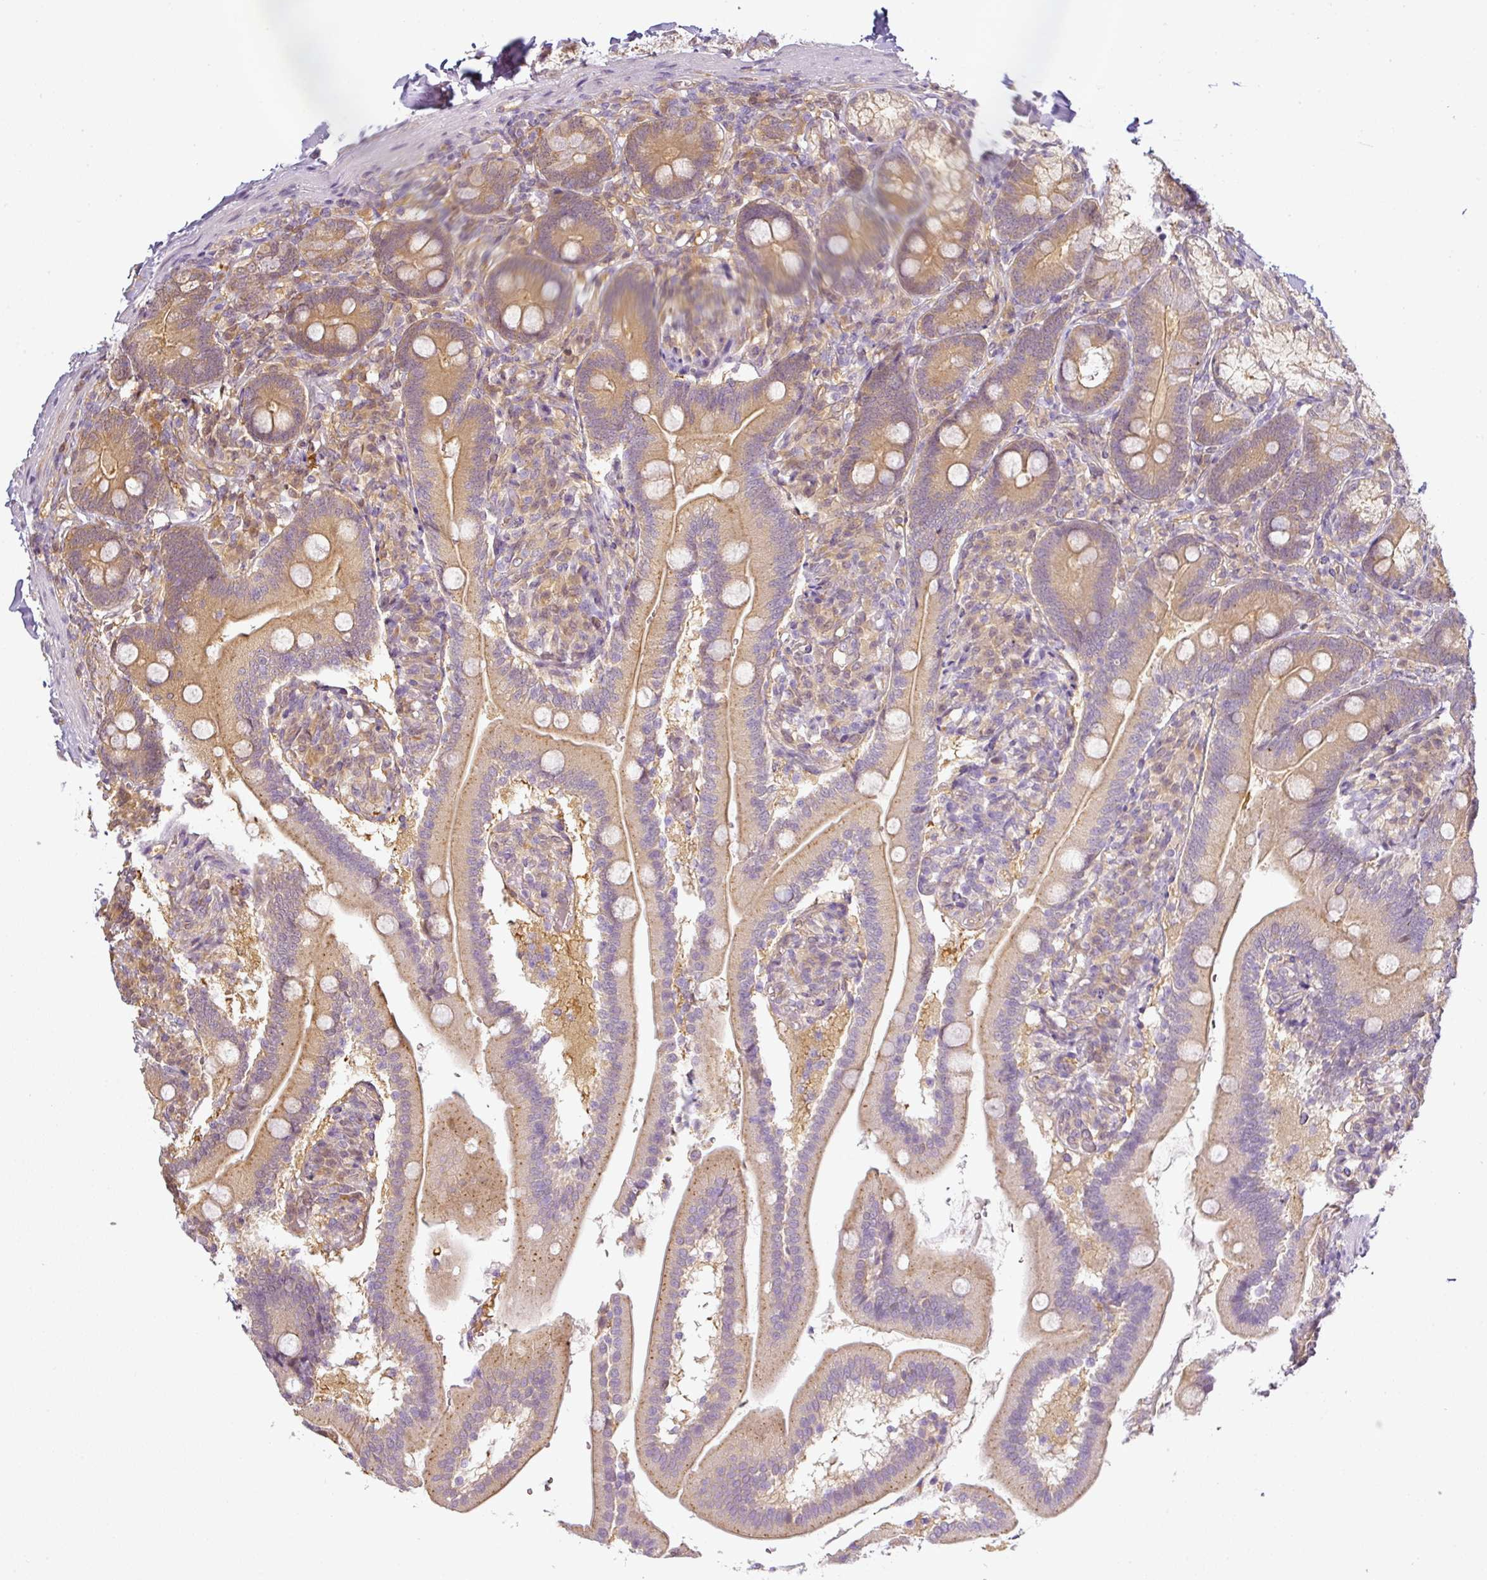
{"staining": {"intensity": "moderate", "quantity": "25%-75%", "location": "cytoplasmic/membranous"}, "tissue": "duodenum", "cell_type": "Glandular cells", "image_type": "normal", "snomed": [{"axis": "morphology", "description": "Normal tissue, NOS"}, {"axis": "topography", "description": "Duodenum"}], "caption": "Unremarkable duodenum was stained to show a protein in brown. There is medium levels of moderate cytoplasmic/membranous staining in approximately 25%-75% of glandular cells.", "gene": "ANKRD18A", "patient": {"sex": "female", "age": 67}}